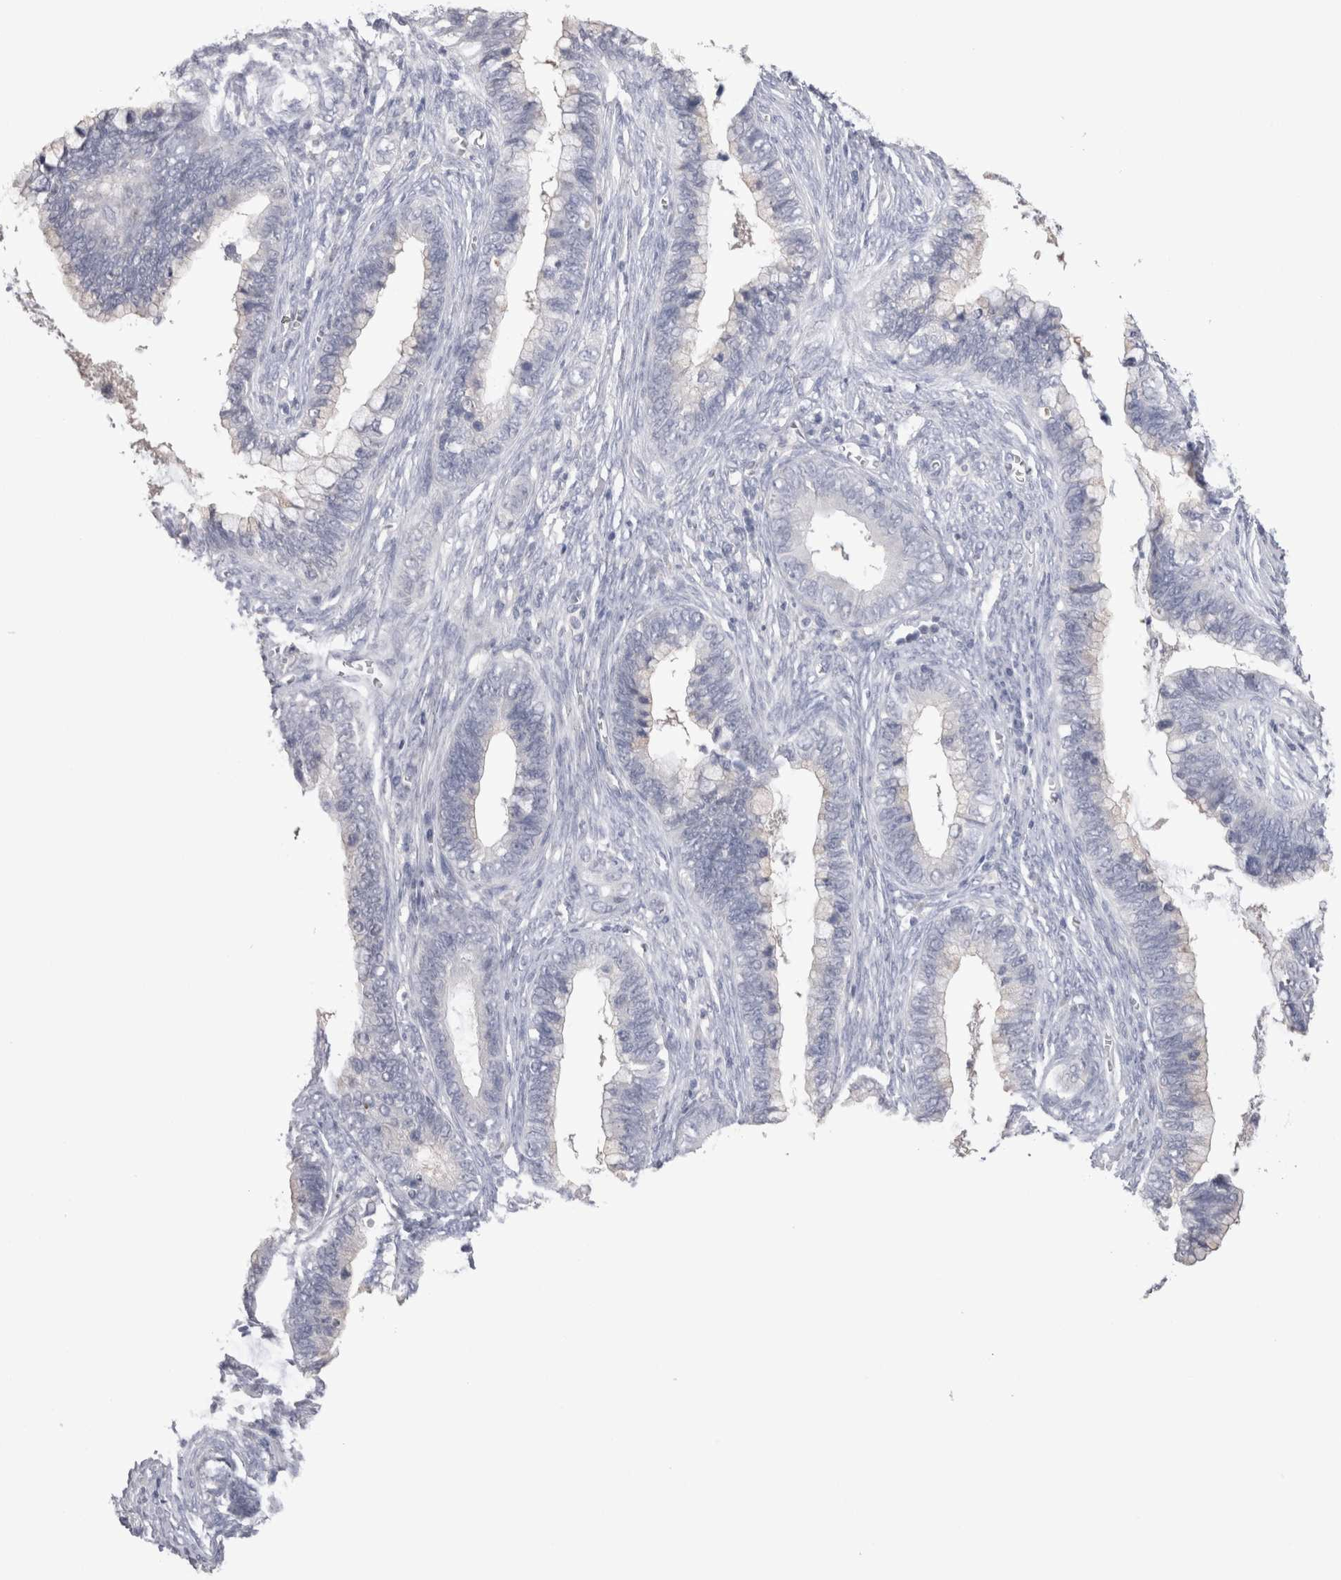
{"staining": {"intensity": "negative", "quantity": "none", "location": "none"}, "tissue": "cervical cancer", "cell_type": "Tumor cells", "image_type": "cancer", "snomed": [{"axis": "morphology", "description": "Adenocarcinoma, NOS"}, {"axis": "topography", "description": "Cervix"}], "caption": "DAB immunohistochemical staining of human cervical adenocarcinoma exhibits no significant staining in tumor cells. (DAB (3,3'-diaminobenzidine) immunohistochemistry with hematoxylin counter stain).", "gene": "SUCNR1", "patient": {"sex": "female", "age": 44}}